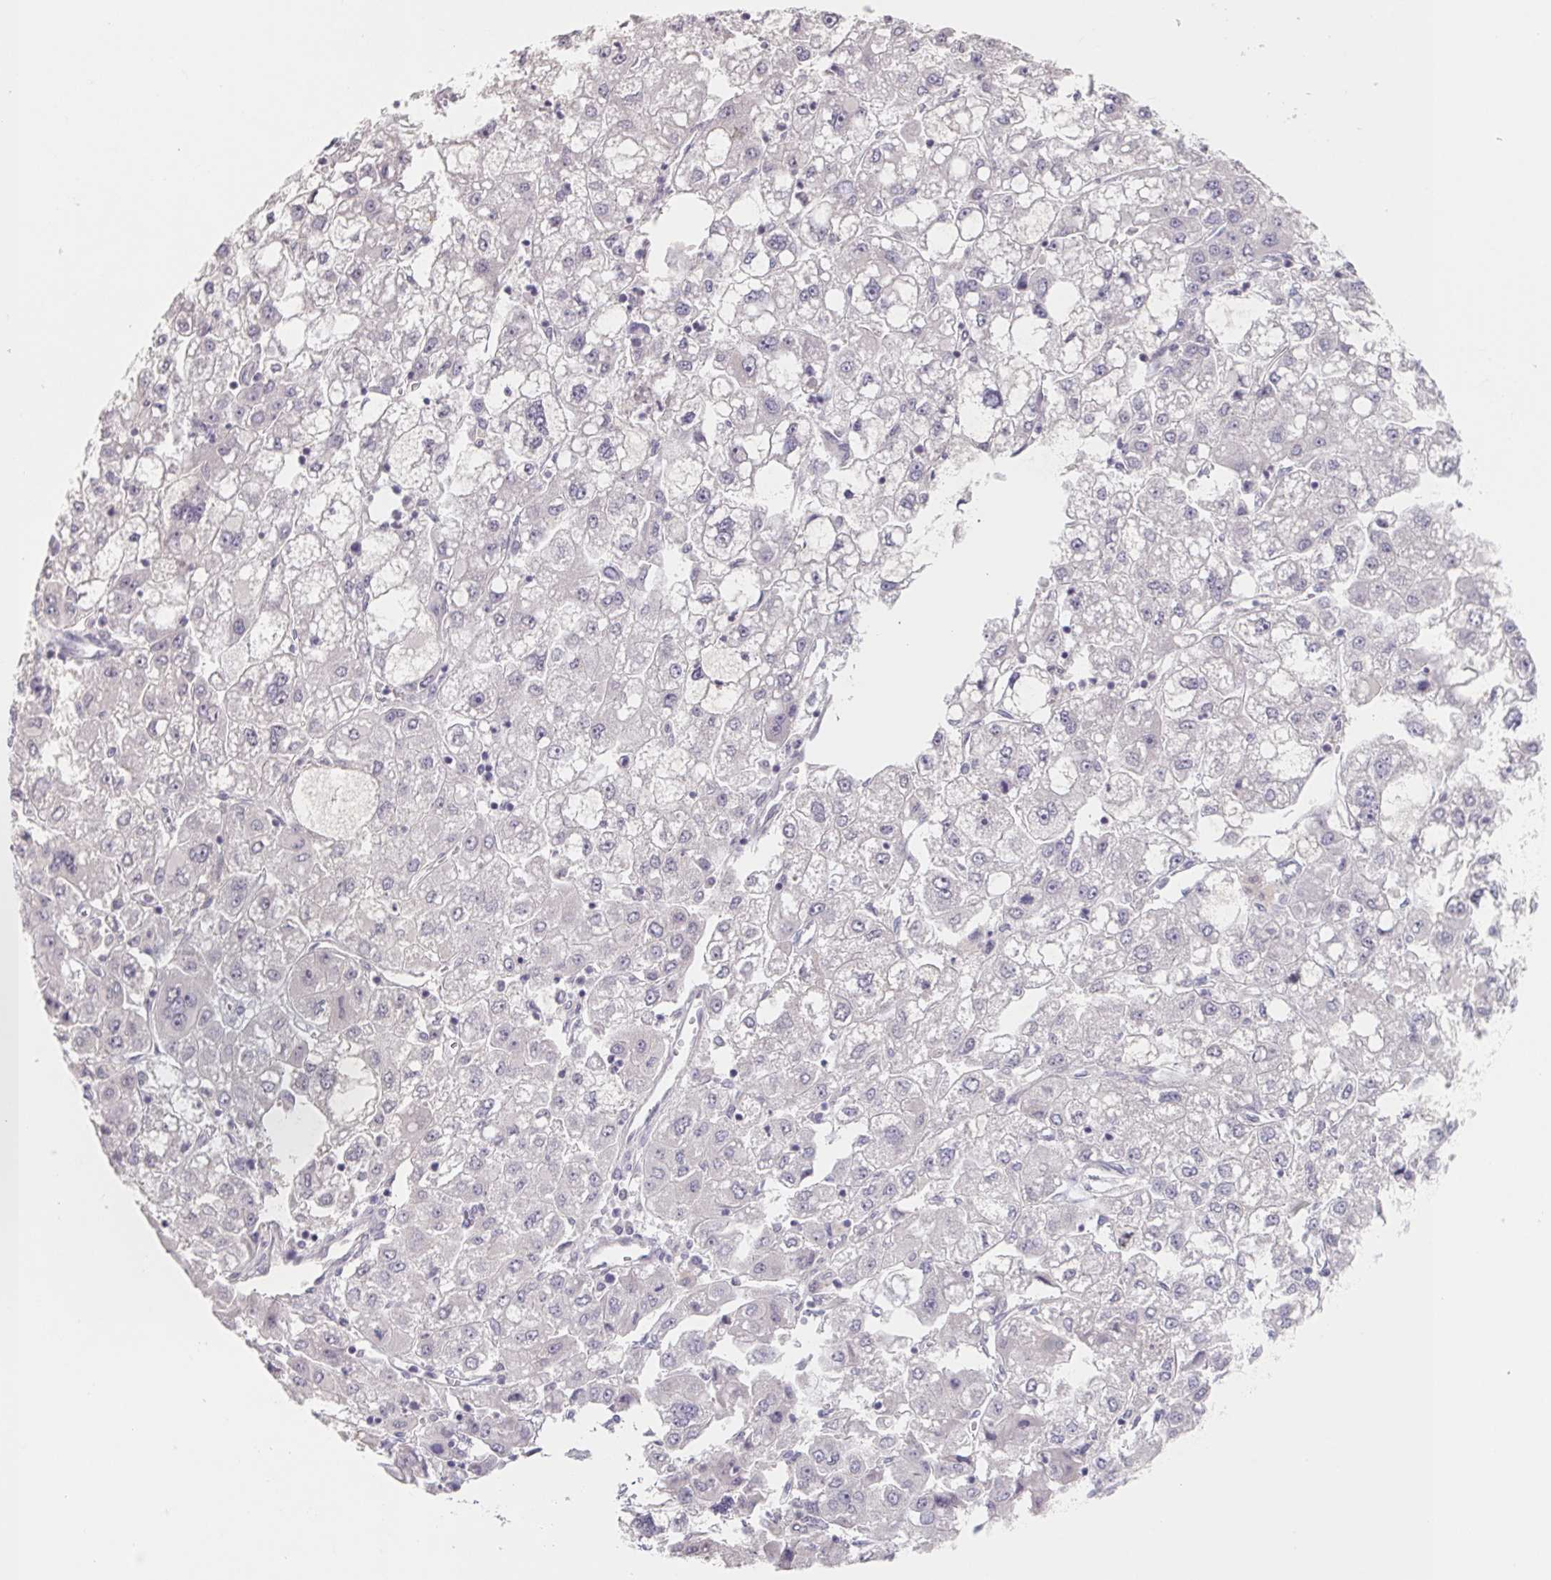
{"staining": {"intensity": "negative", "quantity": "none", "location": "none"}, "tissue": "liver cancer", "cell_type": "Tumor cells", "image_type": "cancer", "snomed": [{"axis": "morphology", "description": "Carcinoma, Hepatocellular, NOS"}, {"axis": "topography", "description": "Liver"}], "caption": "There is no significant expression in tumor cells of liver hepatocellular carcinoma. The staining is performed using DAB (3,3'-diaminobenzidine) brown chromogen with nuclei counter-stained in using hematoxylin.", "gene": "INSL5", "patient": {"sex": "male", "age": 40}}